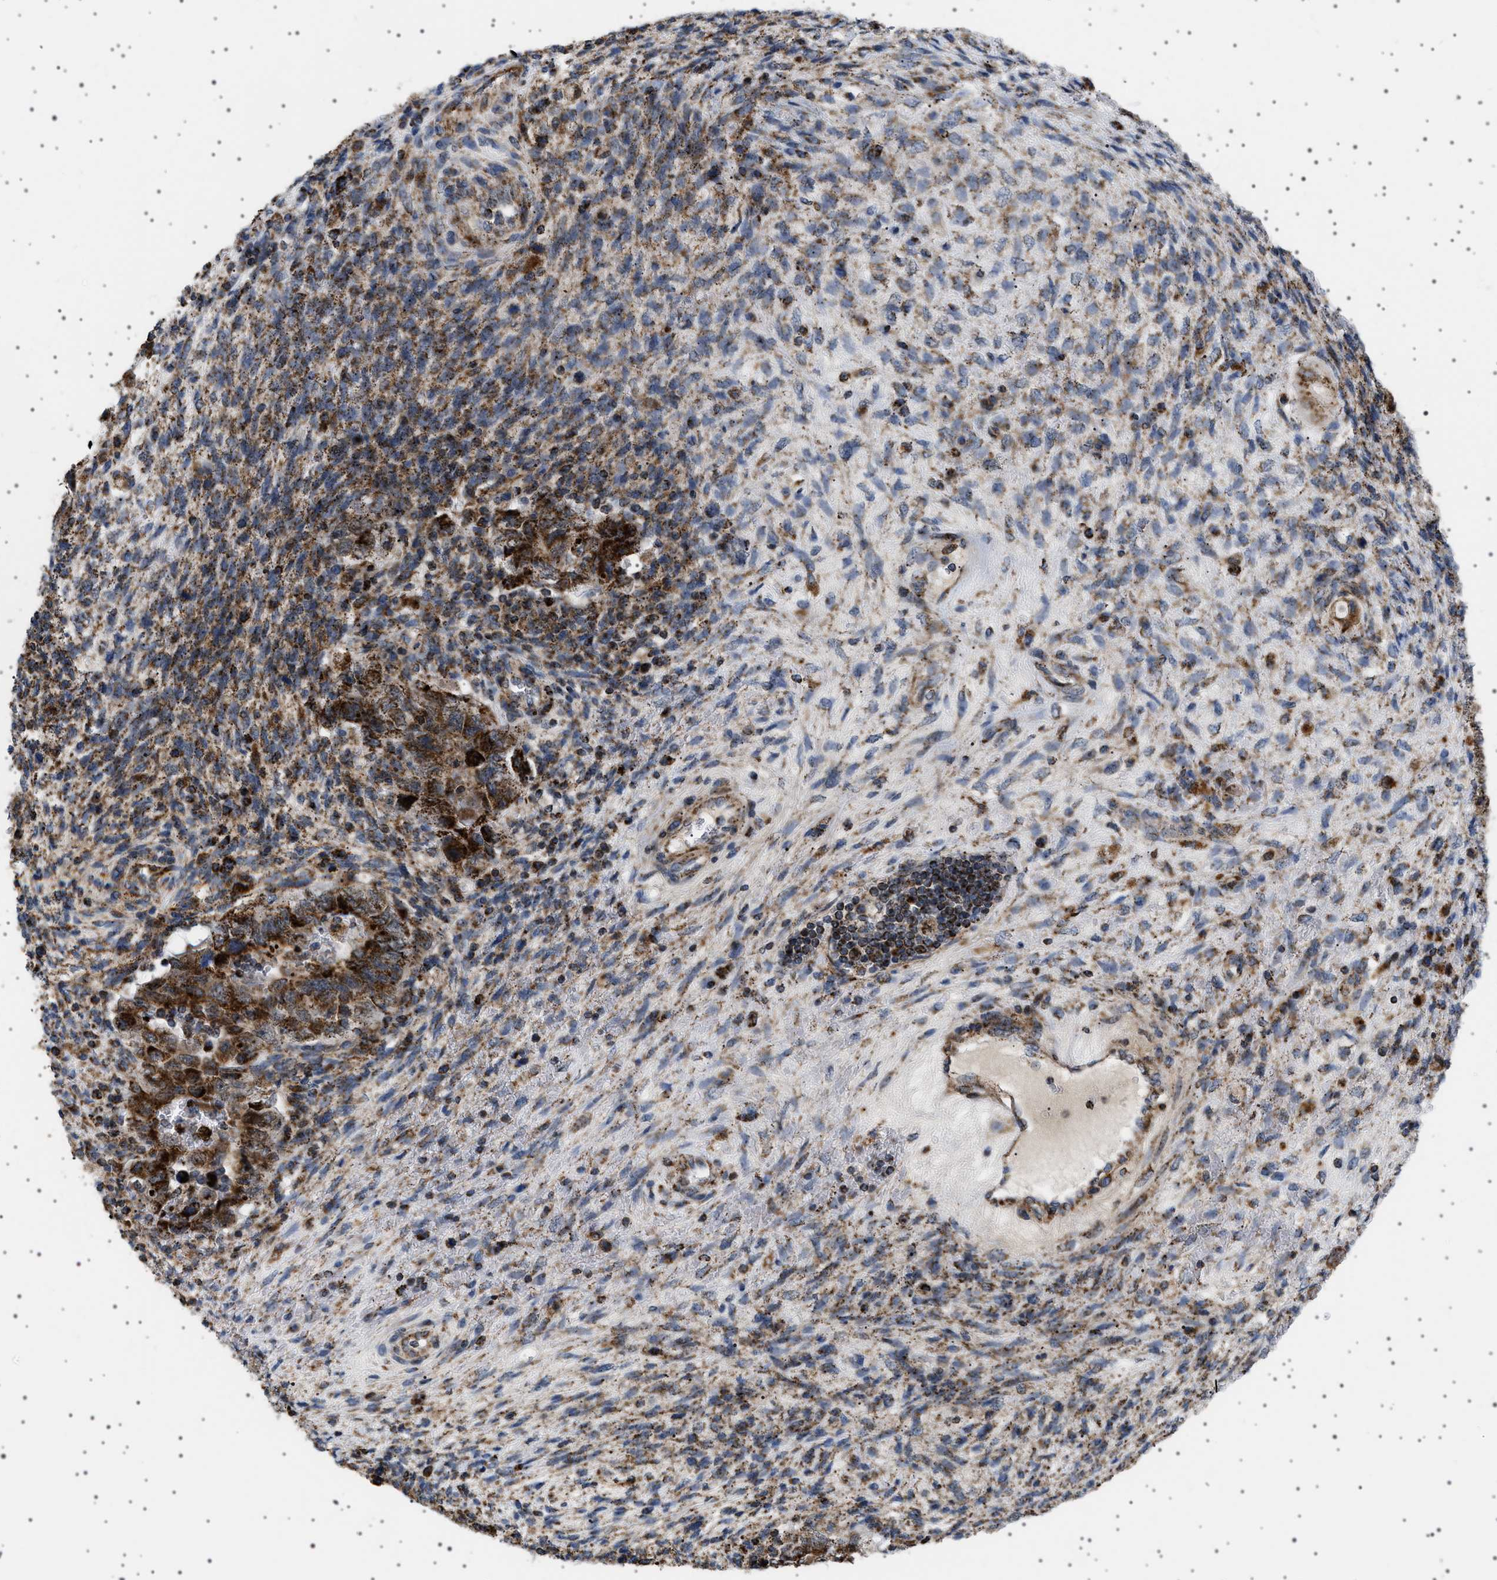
{"staining": {"intensity": "strong", "quantity": ">75%", "location": "cytoplasmic/membranous"}, "tissue": "testis cancer", "cell_type": "Tumor cells", "image_type": "cancer", "snomed": [{"axis": "morphology", "description": "Carcinoma, Embryonal, NOS"}, {"axis": "topography", "description": "Testis"}], "caption": "Testis cancer (embryonal carcinoma) stained with immunohistochemistry exhibits strong cytoplasmic/membranous positivity in about >75% of tumor cells.", "gene": "UBXN8", "patient": {"sex": "male", "age": 26}}